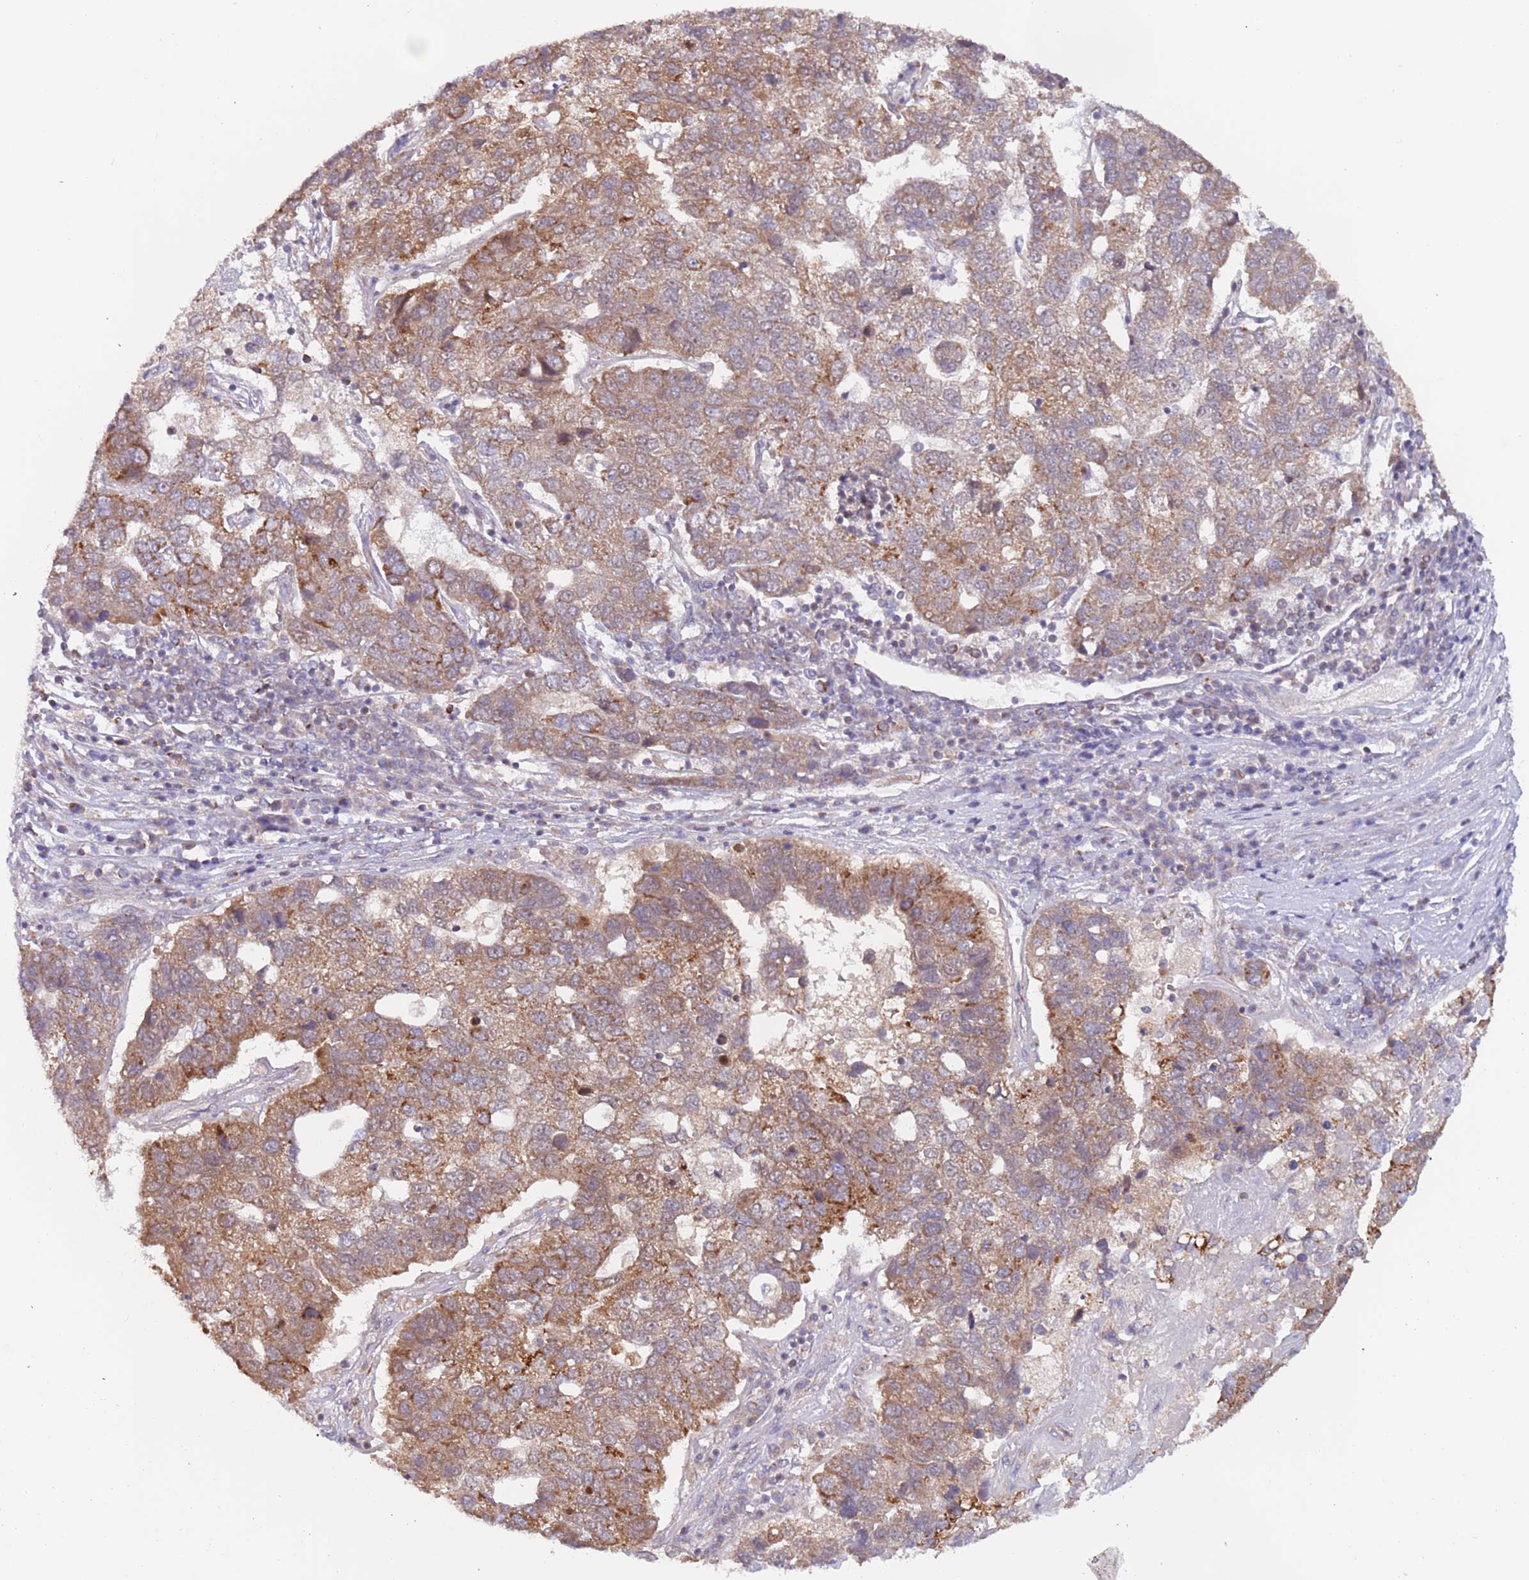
{"staining": {"intensity": "moderate", "quantity": ">75%", "location": "cytoplasmic/membranous"}, "tissue": "pancreatic cancer", "cell_type": "Tumor cells", "image_type": "cancer", "snomed": [{"axis": "morphology", "description": "Adenocarcinoma, NOS"}, {"axis": "topography", "description": "Pancreas"}], "caption": "IHC of human pancreatic cancer (adenocarcinoma) exhibits medium levels of moderate cytoplasmic/membranous expression in about >75% of tumor cells.", "gene": "TIMM13", "patient": {"sex": "female", "age": 61}}